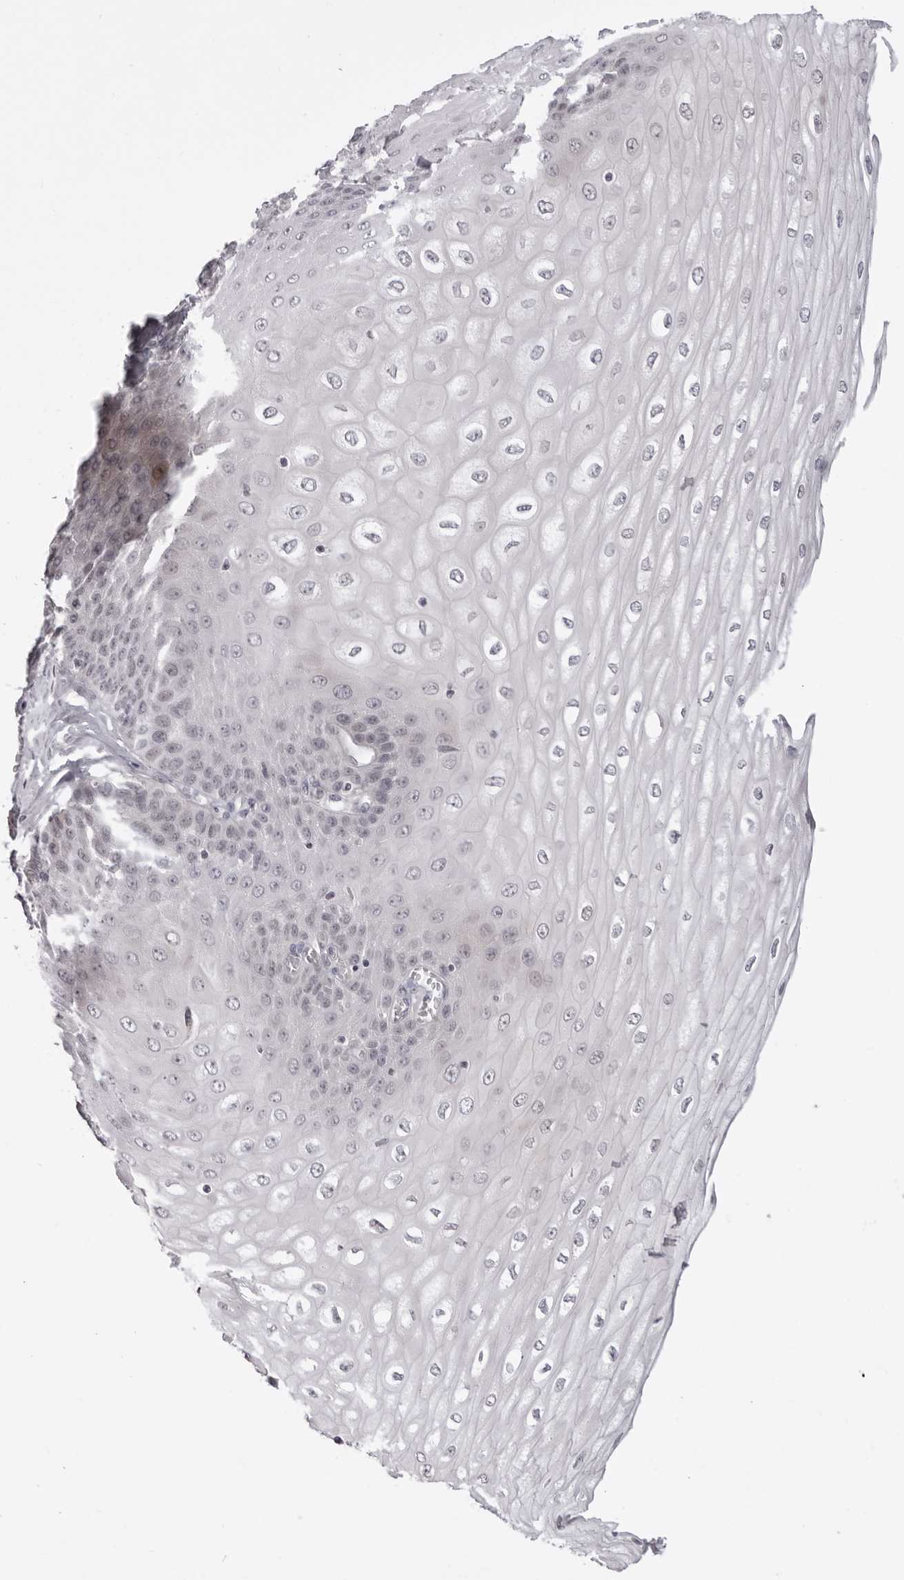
{"staining": {"intensity": "weak", "quantity": "<25%", "location": "cytoplasmic/membranous"}, "tissue": "esophagus", "cell_type": "Squamous epithelial cells", "image_type": "normal", "snomed": [{"axis": "morphology", "description": "Normal tissue, NOS"}, {"axis": "topography", "description": "Esophagus"}], "caption": "IHC of benign human esophagus shows no positivity in squamous epithelial cells.", "gene": "SUGCT", "patient": {"sex": "male", "age": 60}}